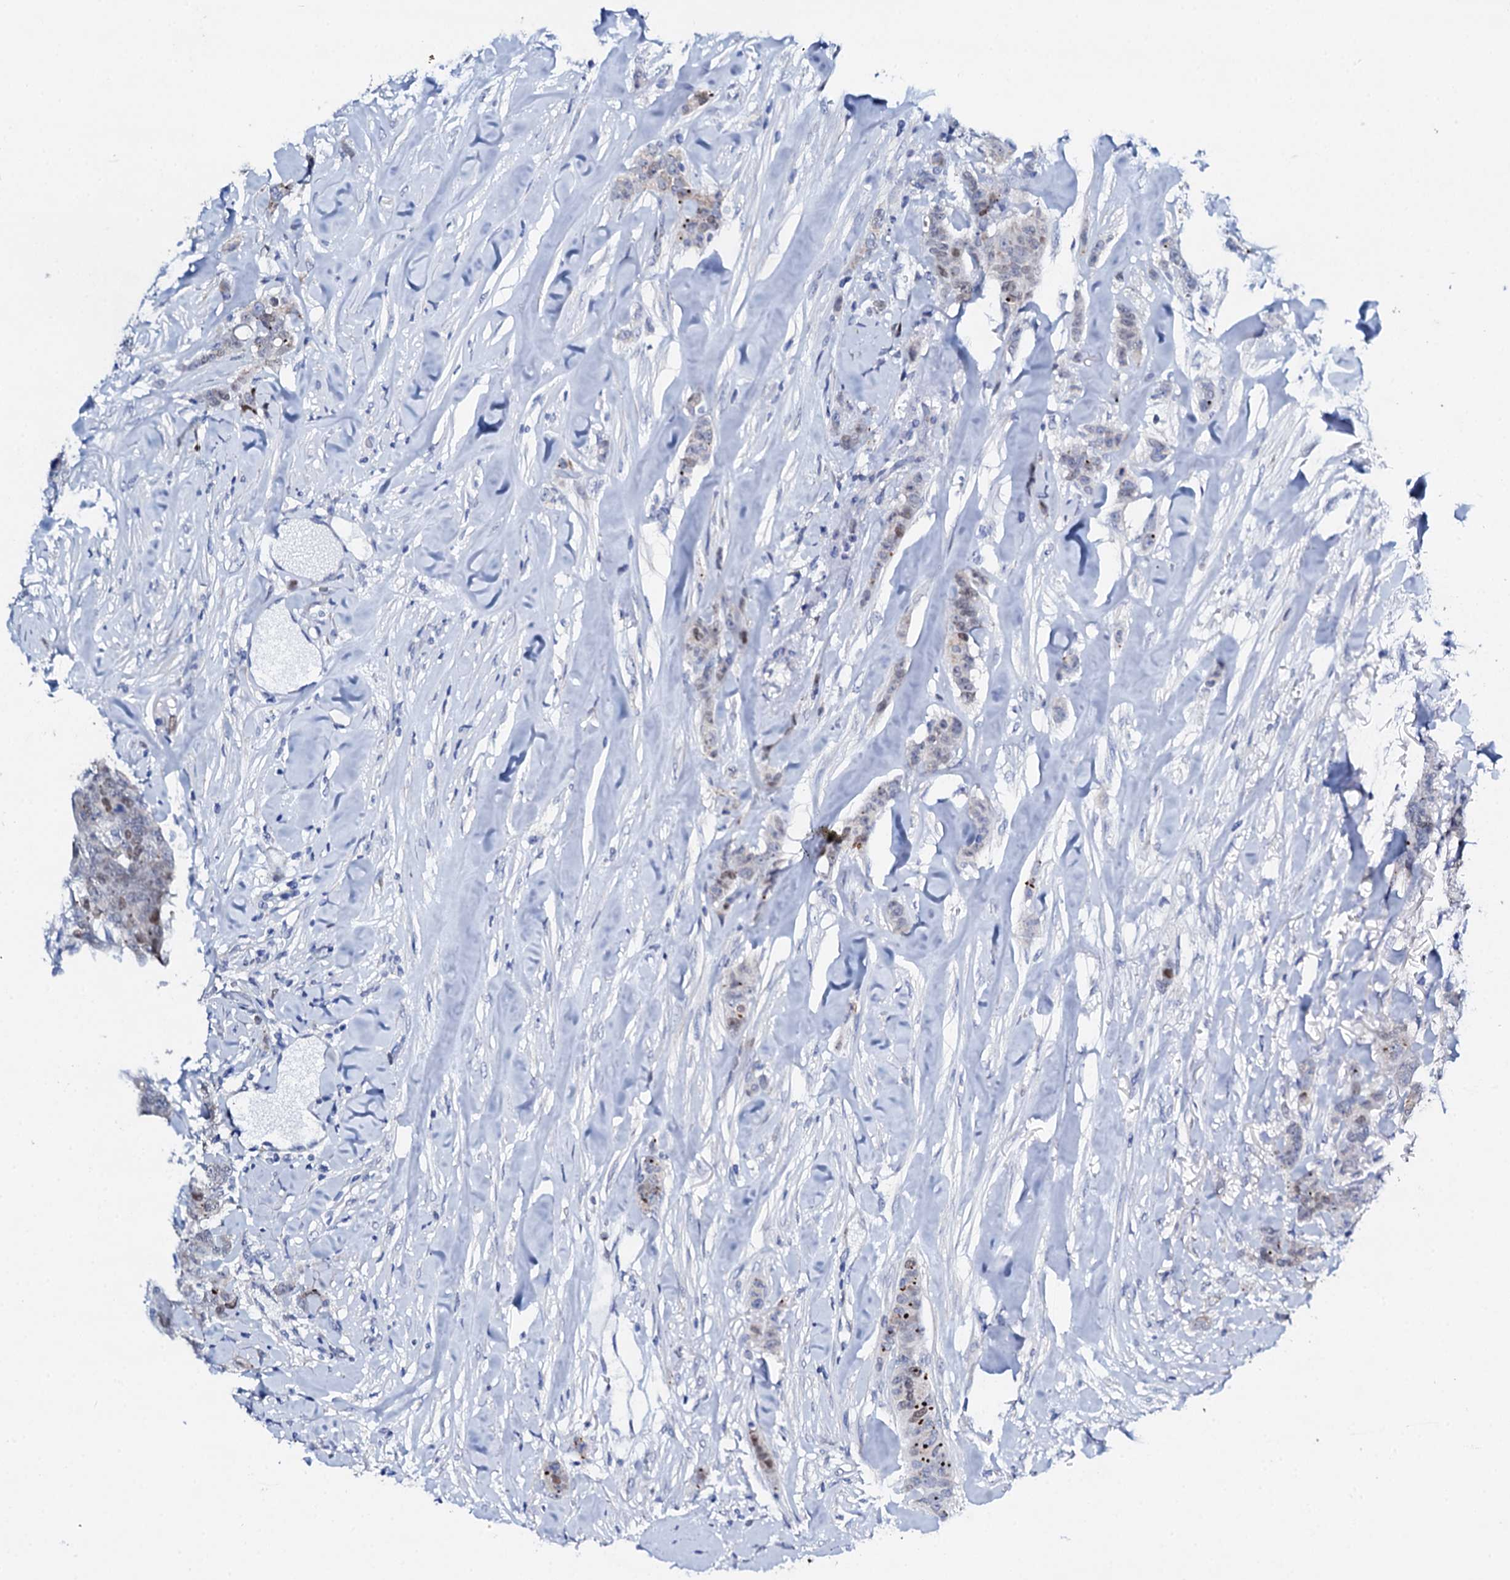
{"staining": {"intensity": "moderate", "quantity": "<25%", "location": "cytoplasmic/membranous,nuclear"}, "tissue": "breast cancer", "cell_type": "Tumor cells", "image_type": "cancer", "snomed": [{"axis": "morphology", "description": "Duct carcinoma"}, {"axis": "topography", "description": "Breast"}], "caption": "Immunohistochemistry (IHC) of breast intraductal carcinoma displays low levels of moderate cytoplasmic/membranous and nuclear expression in about <25% of tumor cells.", "gene": "NUDT13", "patient": {"sex": "female", "age": 40}}